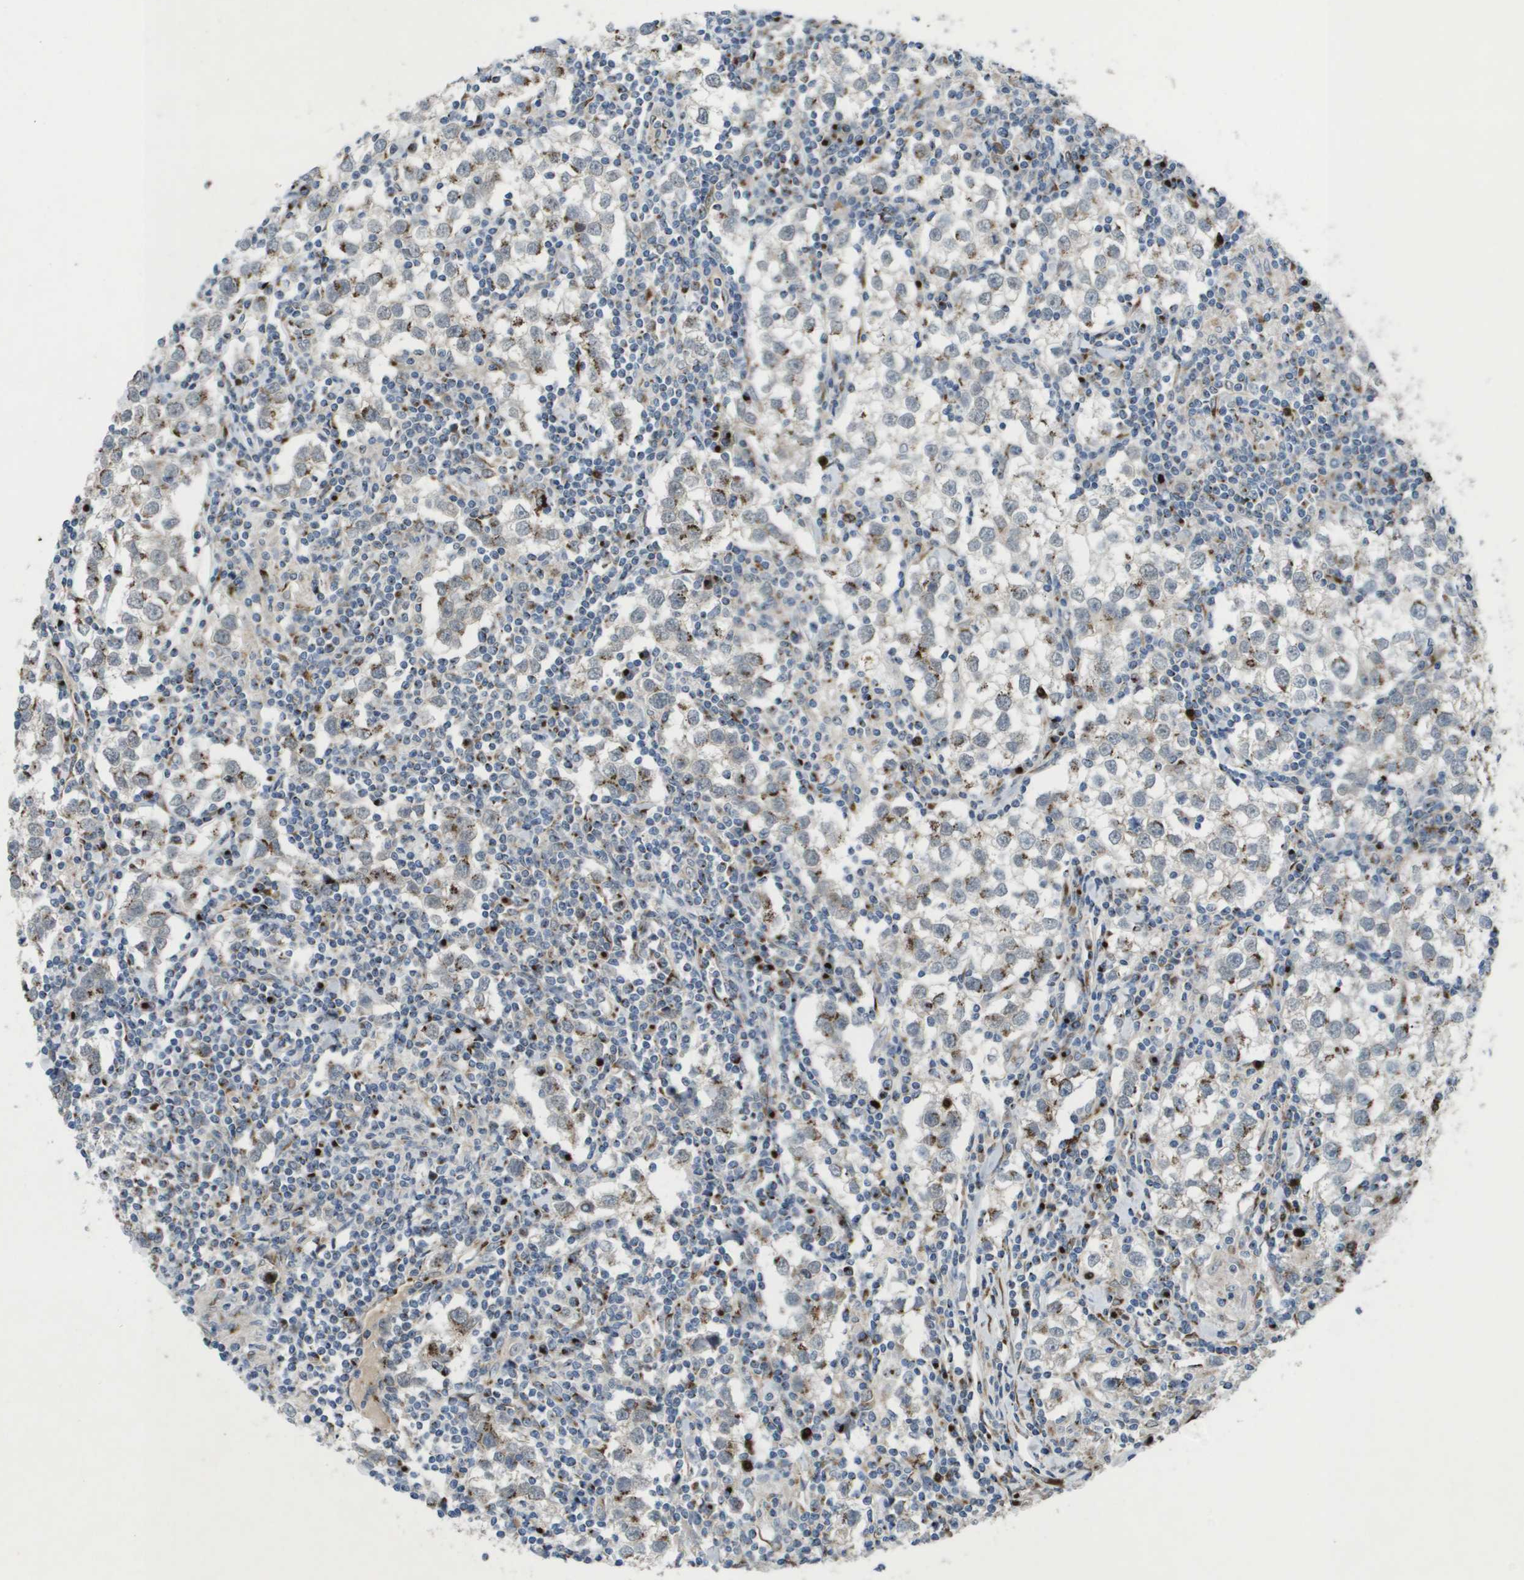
{"staining": {"intensity": "moderate", "quantity": "<25%", "location": "cytoplasmic/membranous"}, "tissue": "testis cancer", "cell_type": "Tumor cells", "image_type": "cancer", "snomed": [{"axis": "morphology", "description": "Seminoma, NOS"}, {"axis": "morphology", "description": "Carcinoma, Embryonal, NOS"}, {"axis": "topography", "description": "Testis"}], "caption": "There is low levels of moderate cytoplasmic/membranous staining in tumor cells of testis cancer, as demonstrated by immunohistochemical staining (brown color).", "gene": "QSOX2", "patient": {"sex": "male", "age": 36}}